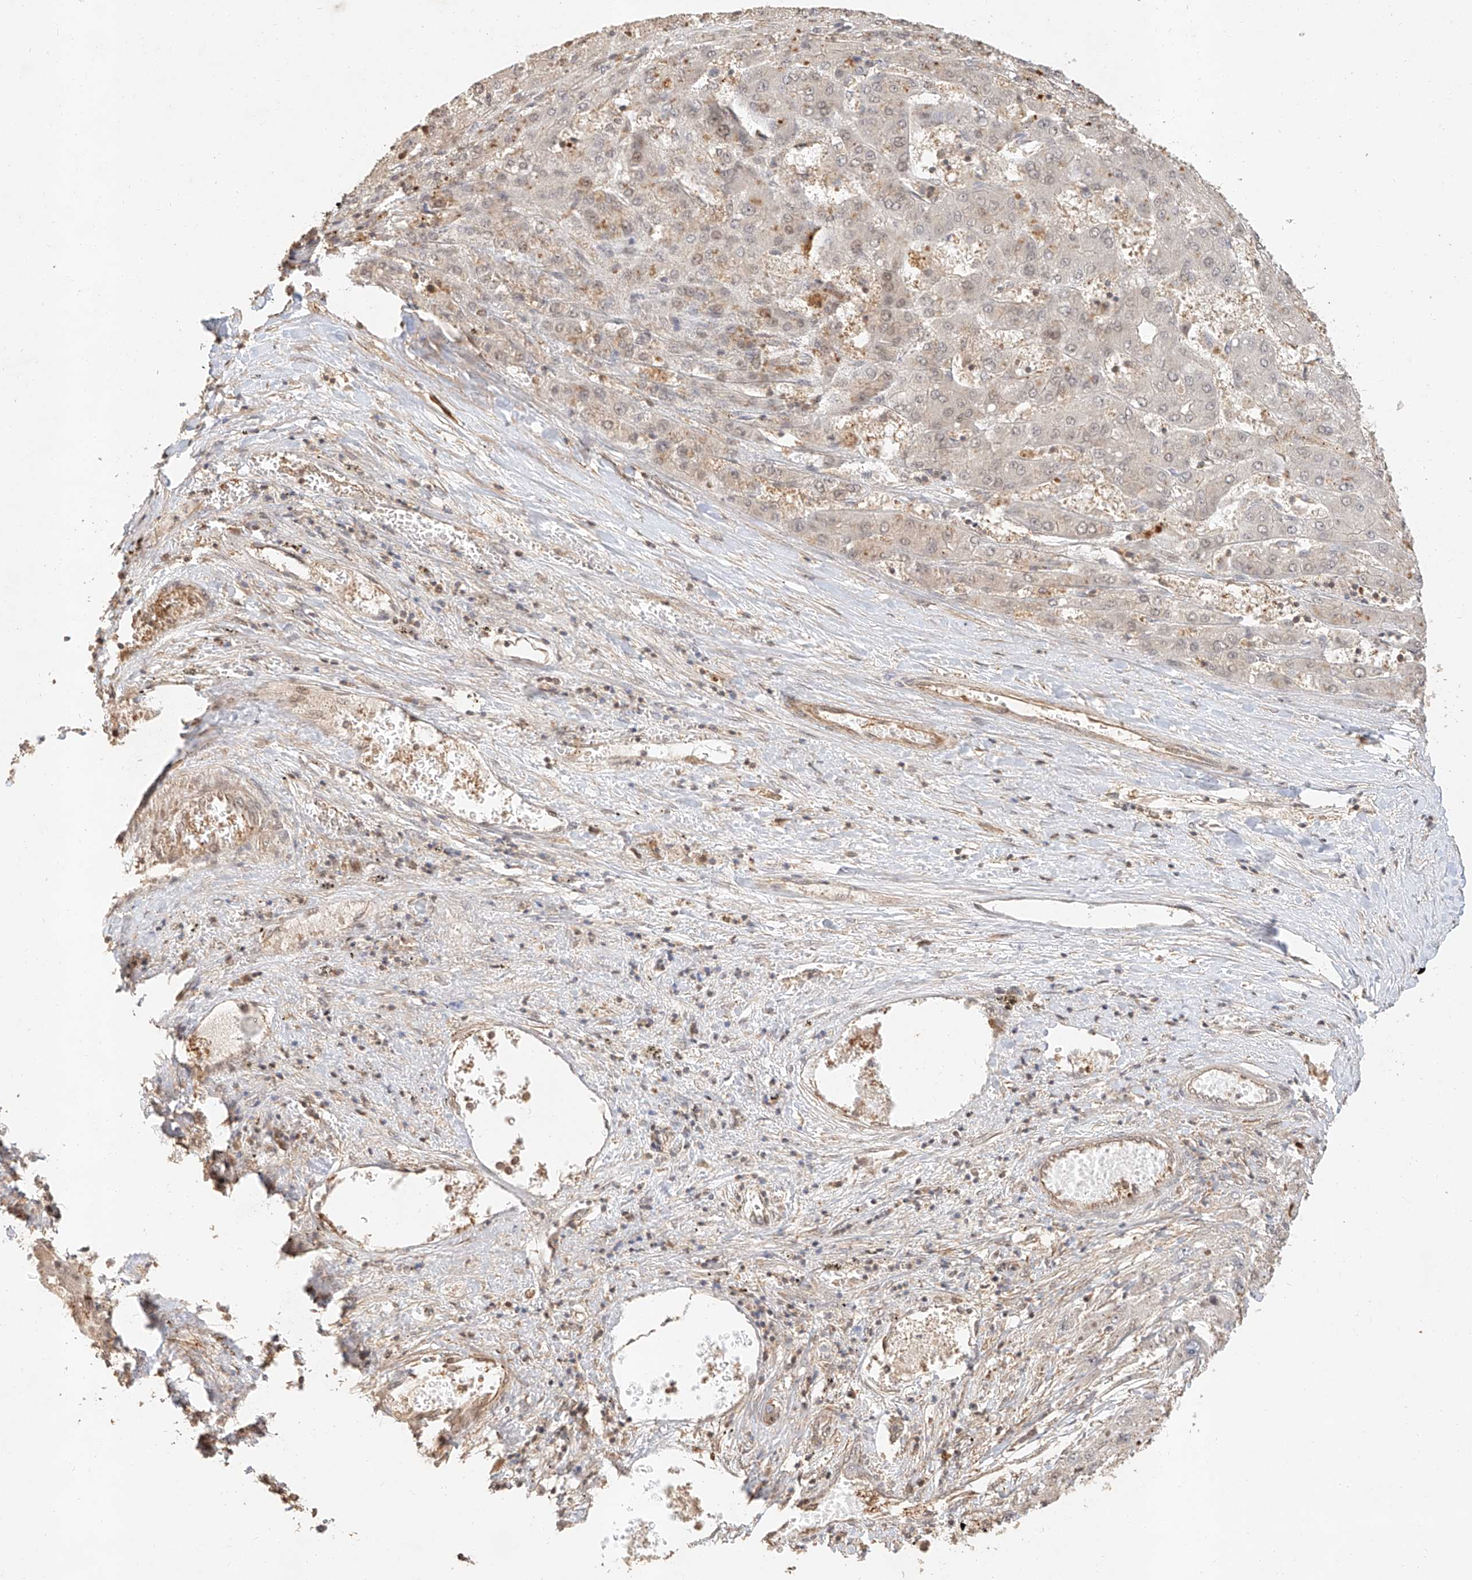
{"staining": {"intensity": "weak", "quantity": "<25%", "location": "nuclear"}, "tissue": "liver cancer", "cell_type": "Tumor cells", "image_type": "cancer", "snomed": [{"axis": "morphology", "description": "Carcinoma, Hepatocellular, NOS"}, {"axis": "topography", "description": "Liver"}], "caption": "Immunohistochemical staining of liver cancer (hepatocellular carcinoma) shows no significant expression in tumor cells. (DAB (3,3'-diaminobenzidine) IHC visualized using brightfield microscopy, high magnification).", "gene": "NAP1L1", "patient": {"sex": "female", "age": 73}}